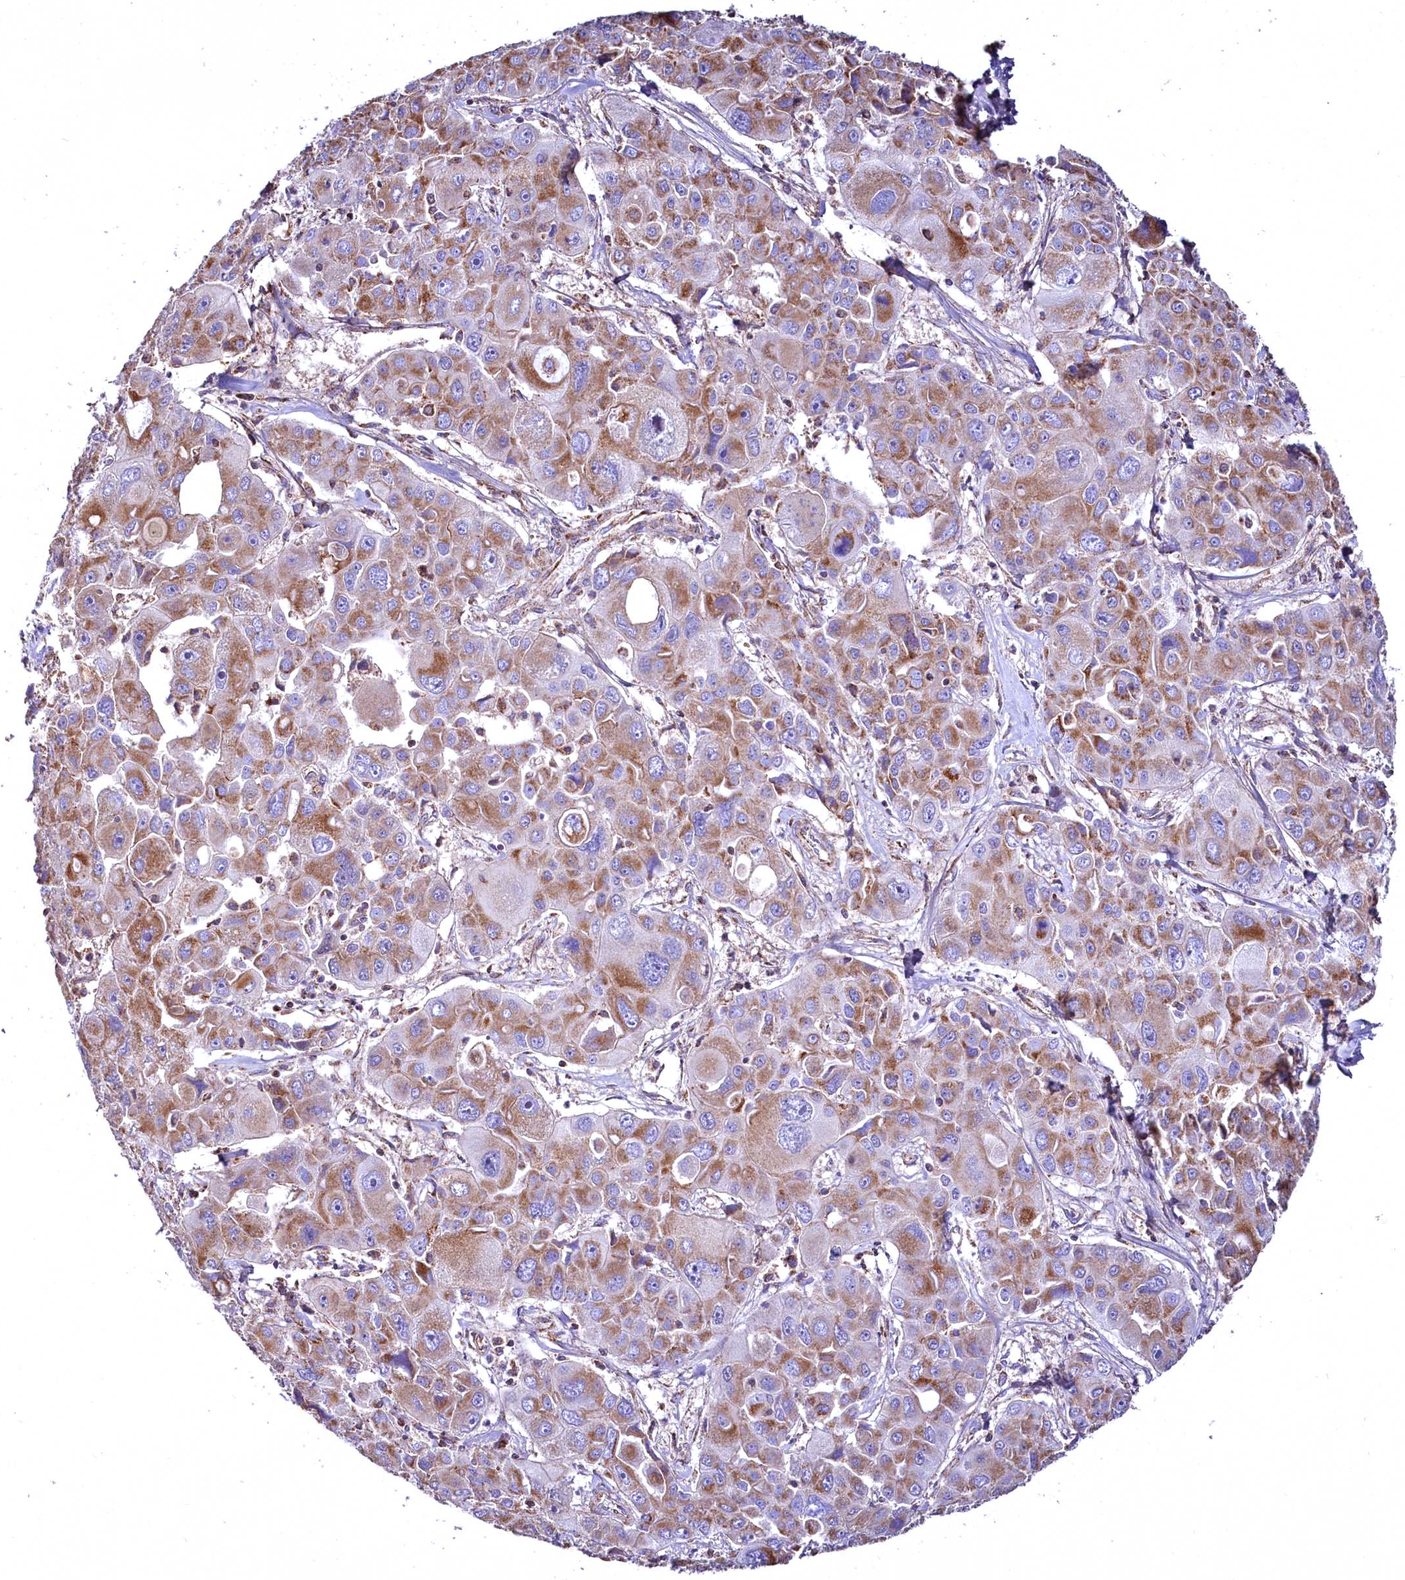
{"staining": {"intensity": "moderate", "quantity": "25%-75%", "location": "cytoplasmic/membranous"}, "tissue": "liver cancer", "cell_type": "Tumor cells", "image_type": "cancer", "snomed": [{"axis": "morphology", "description": "Cholangiocarcinoma"}, {"axis": "topography", "description": "Liver"}], "caption": "The histopathology image exhibits immunohistochemical staining of liver cancer (cholangiocarcinoma). There is moderate cytoplasmic/membranous staining is seen in about 25%-75% of tumor cells.", "gene": "NUDT15", "patient": {"sex": "male", "age": 67}}